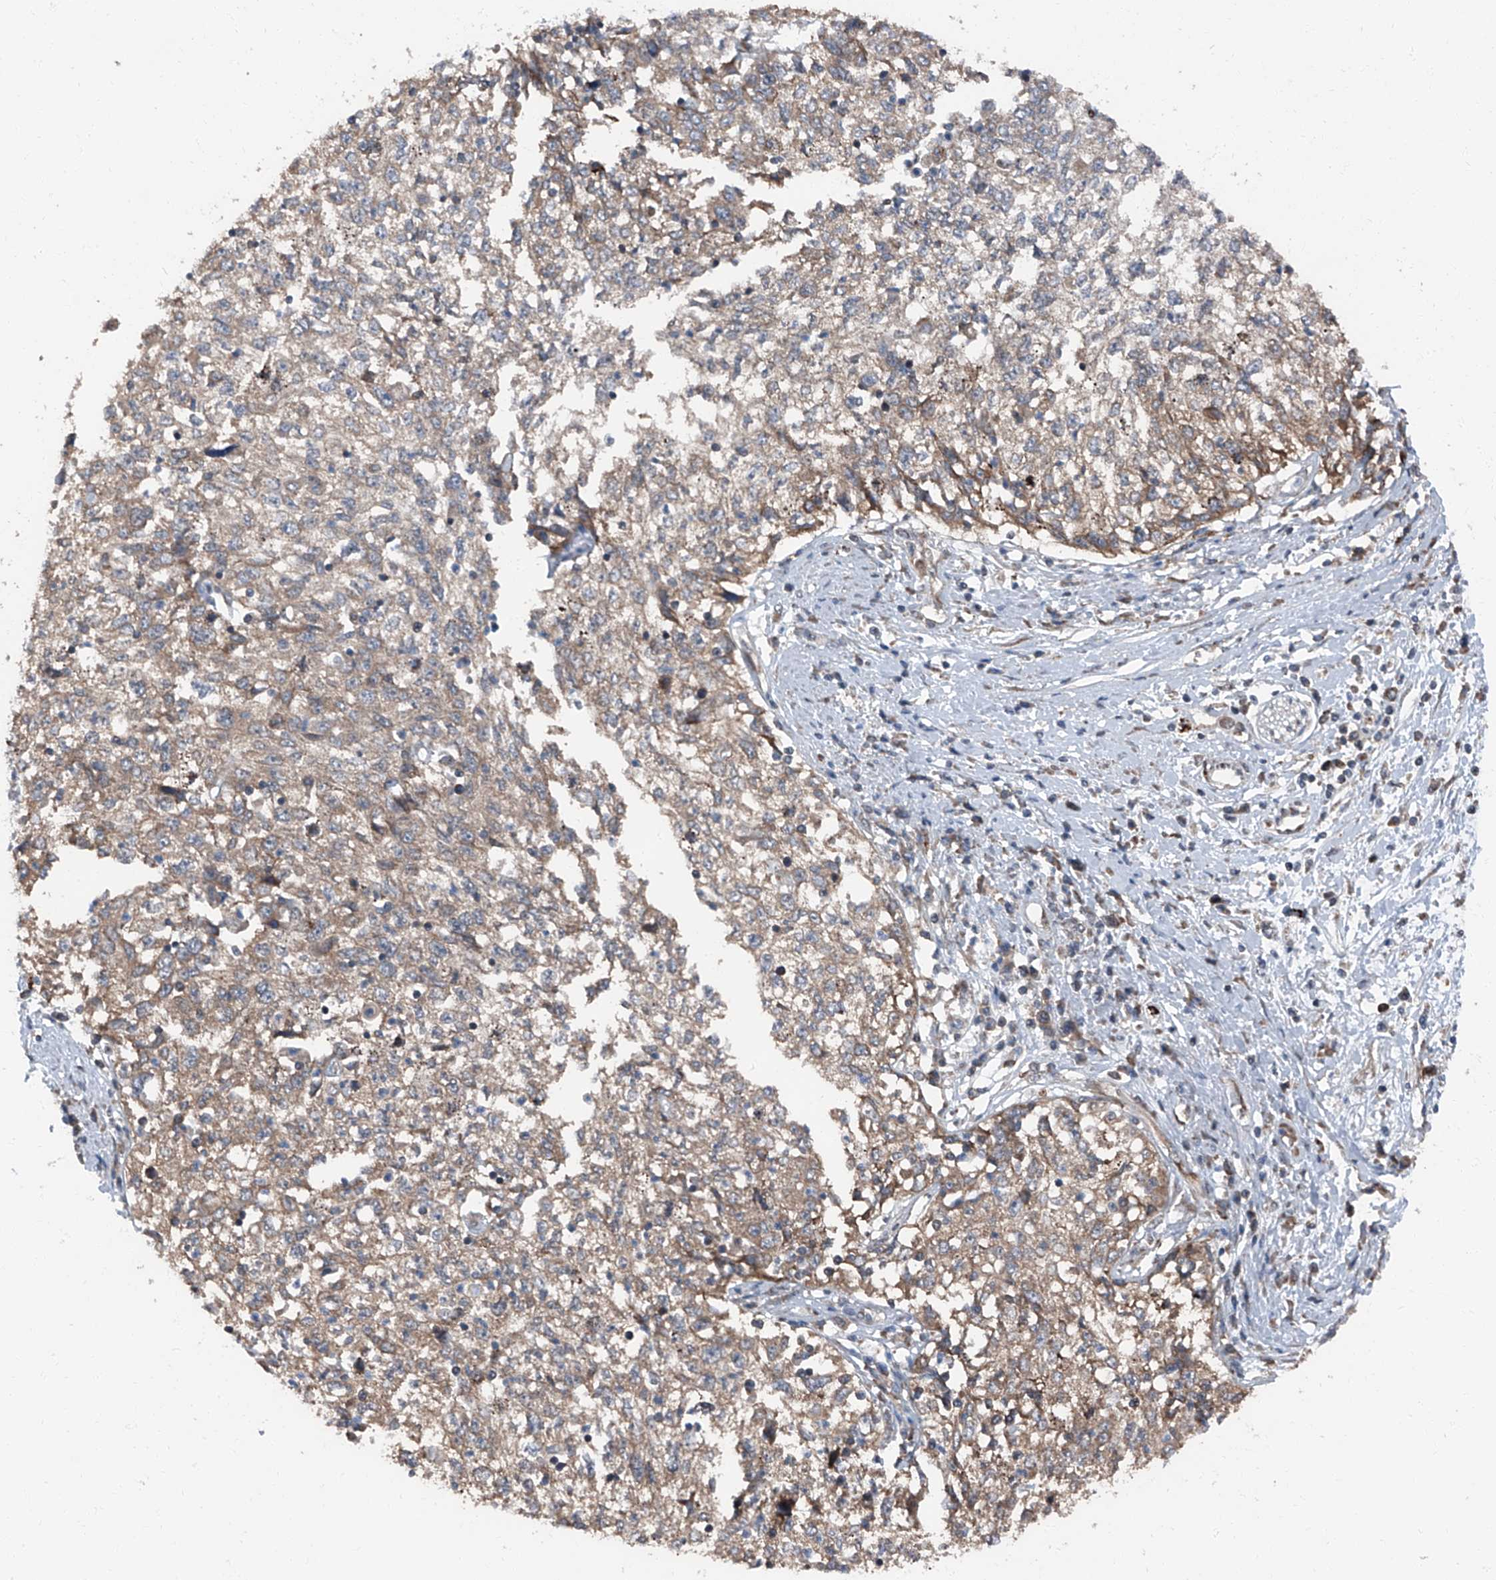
{"staining": {"intensity": "weak", "quantity": "25%-75%", "location": "cytoplasmic/membranous"}, "tissue": "cervical cancer", "cell_type": "Tumor cells", "image_type": "cancer", "snomed": [{"axis": "morphology", "description": "Squamous cell carcinoma, NOS"}, {"axis": "topography", "description": "Cervix"}], "caption": "About 25%-75% of tumor cells in cervical squamous cell carcinoma demonstrate weak cytoplasmic/membranous protein staining as visualized by brown immunohistochemical staining.", "gene": "LIMK1", "patient": {"sex": "female", "age": 57}}